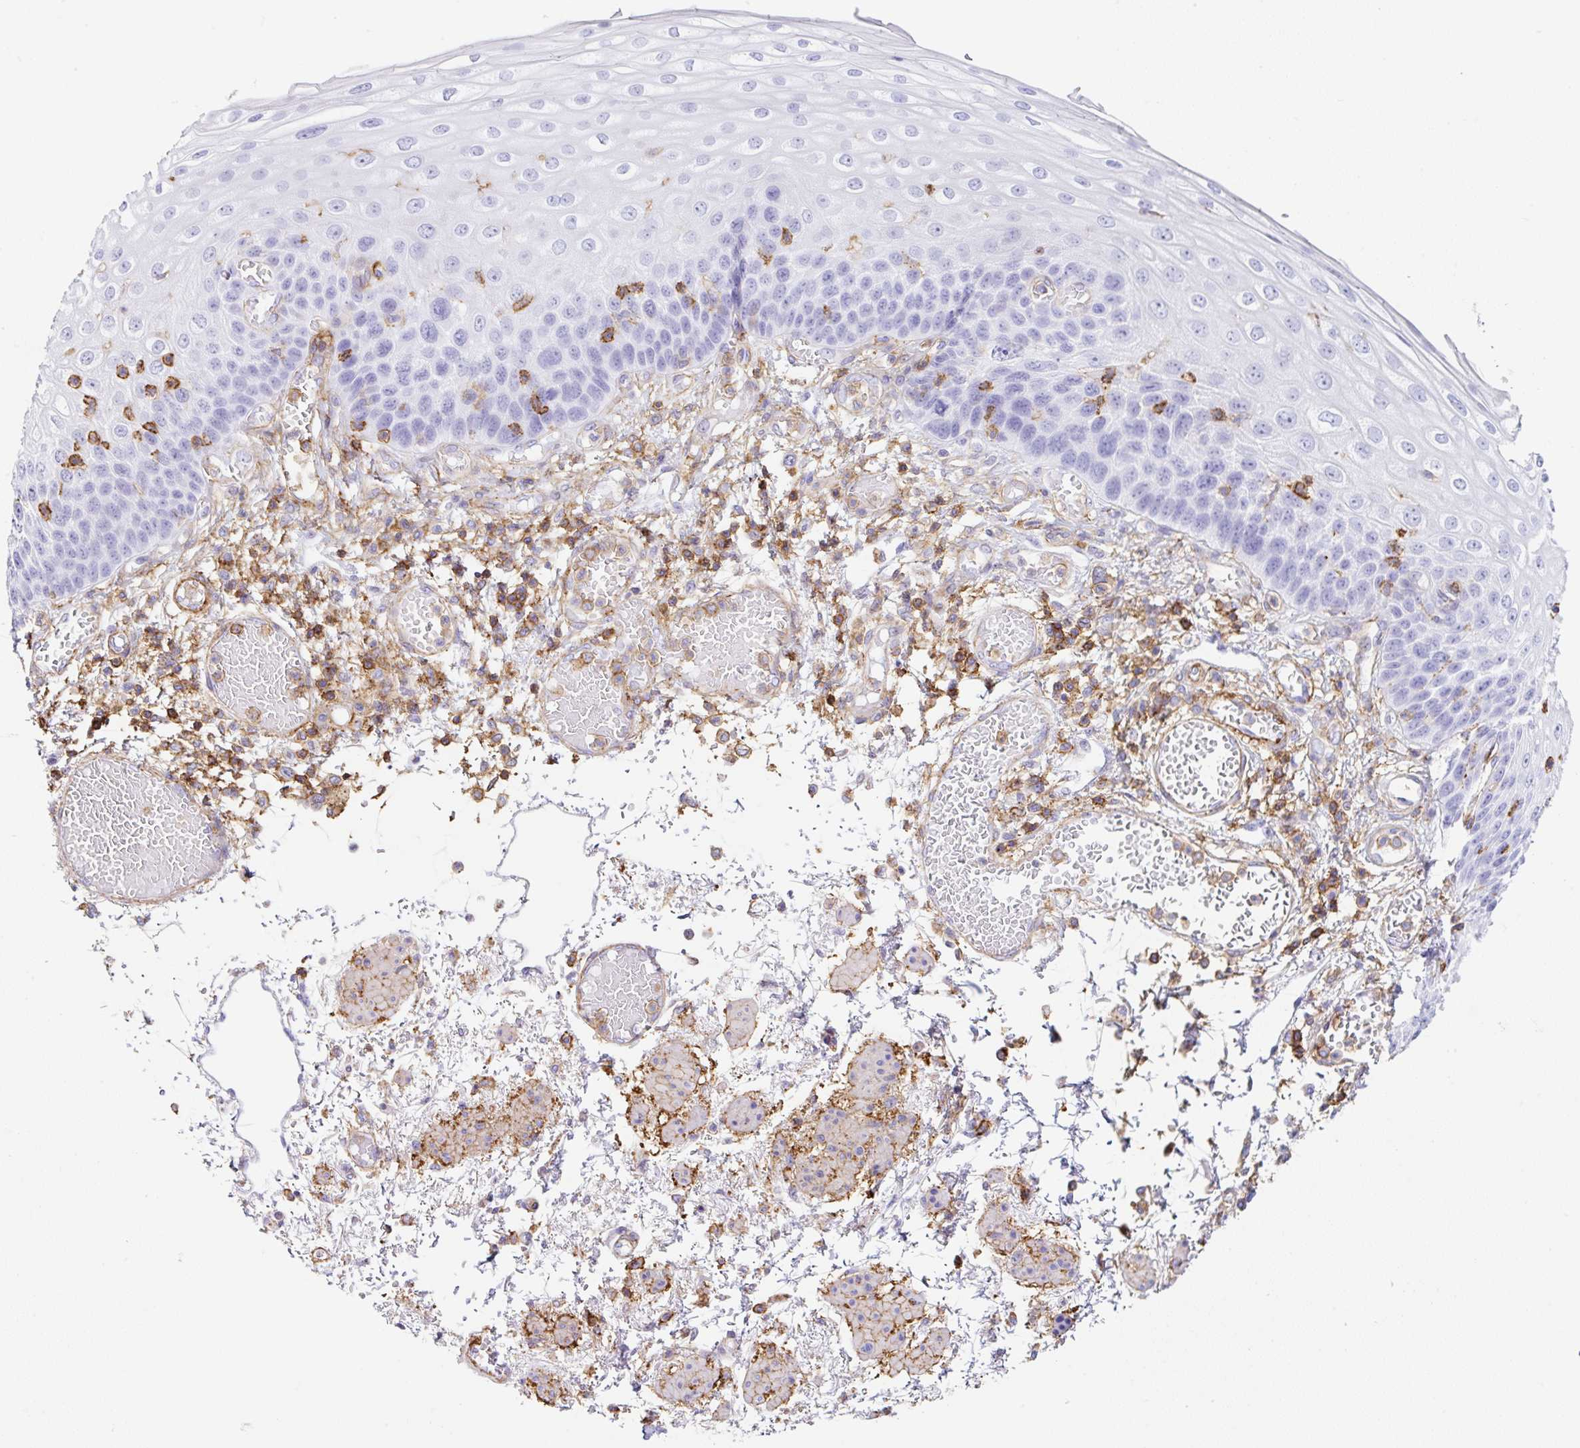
{"staining": {"intensity": "negative", "quantity": "none", "location": "none"}, "tissue": "esophagus", "cell_type": "Squamous epithelial cells", "image_type": "normal", "snomed": [{"axis": "morphology", "description": "Normal tissue, NOS"}, {"axis": "morphology", "description": "Adenocarcinoma, NOS"}, {"axis": "topography", "description": "Esophagus"}], "caption": "This micrograph is of unremarkable esophagus stained with immunohistochemistry (IHC) to label a protein in brown with the nuclei are counter-stained blue. There is no positivity in squamous epithelial cells.", "gene": "MTTP", "patient": {"sex": "male", "age": 81}}